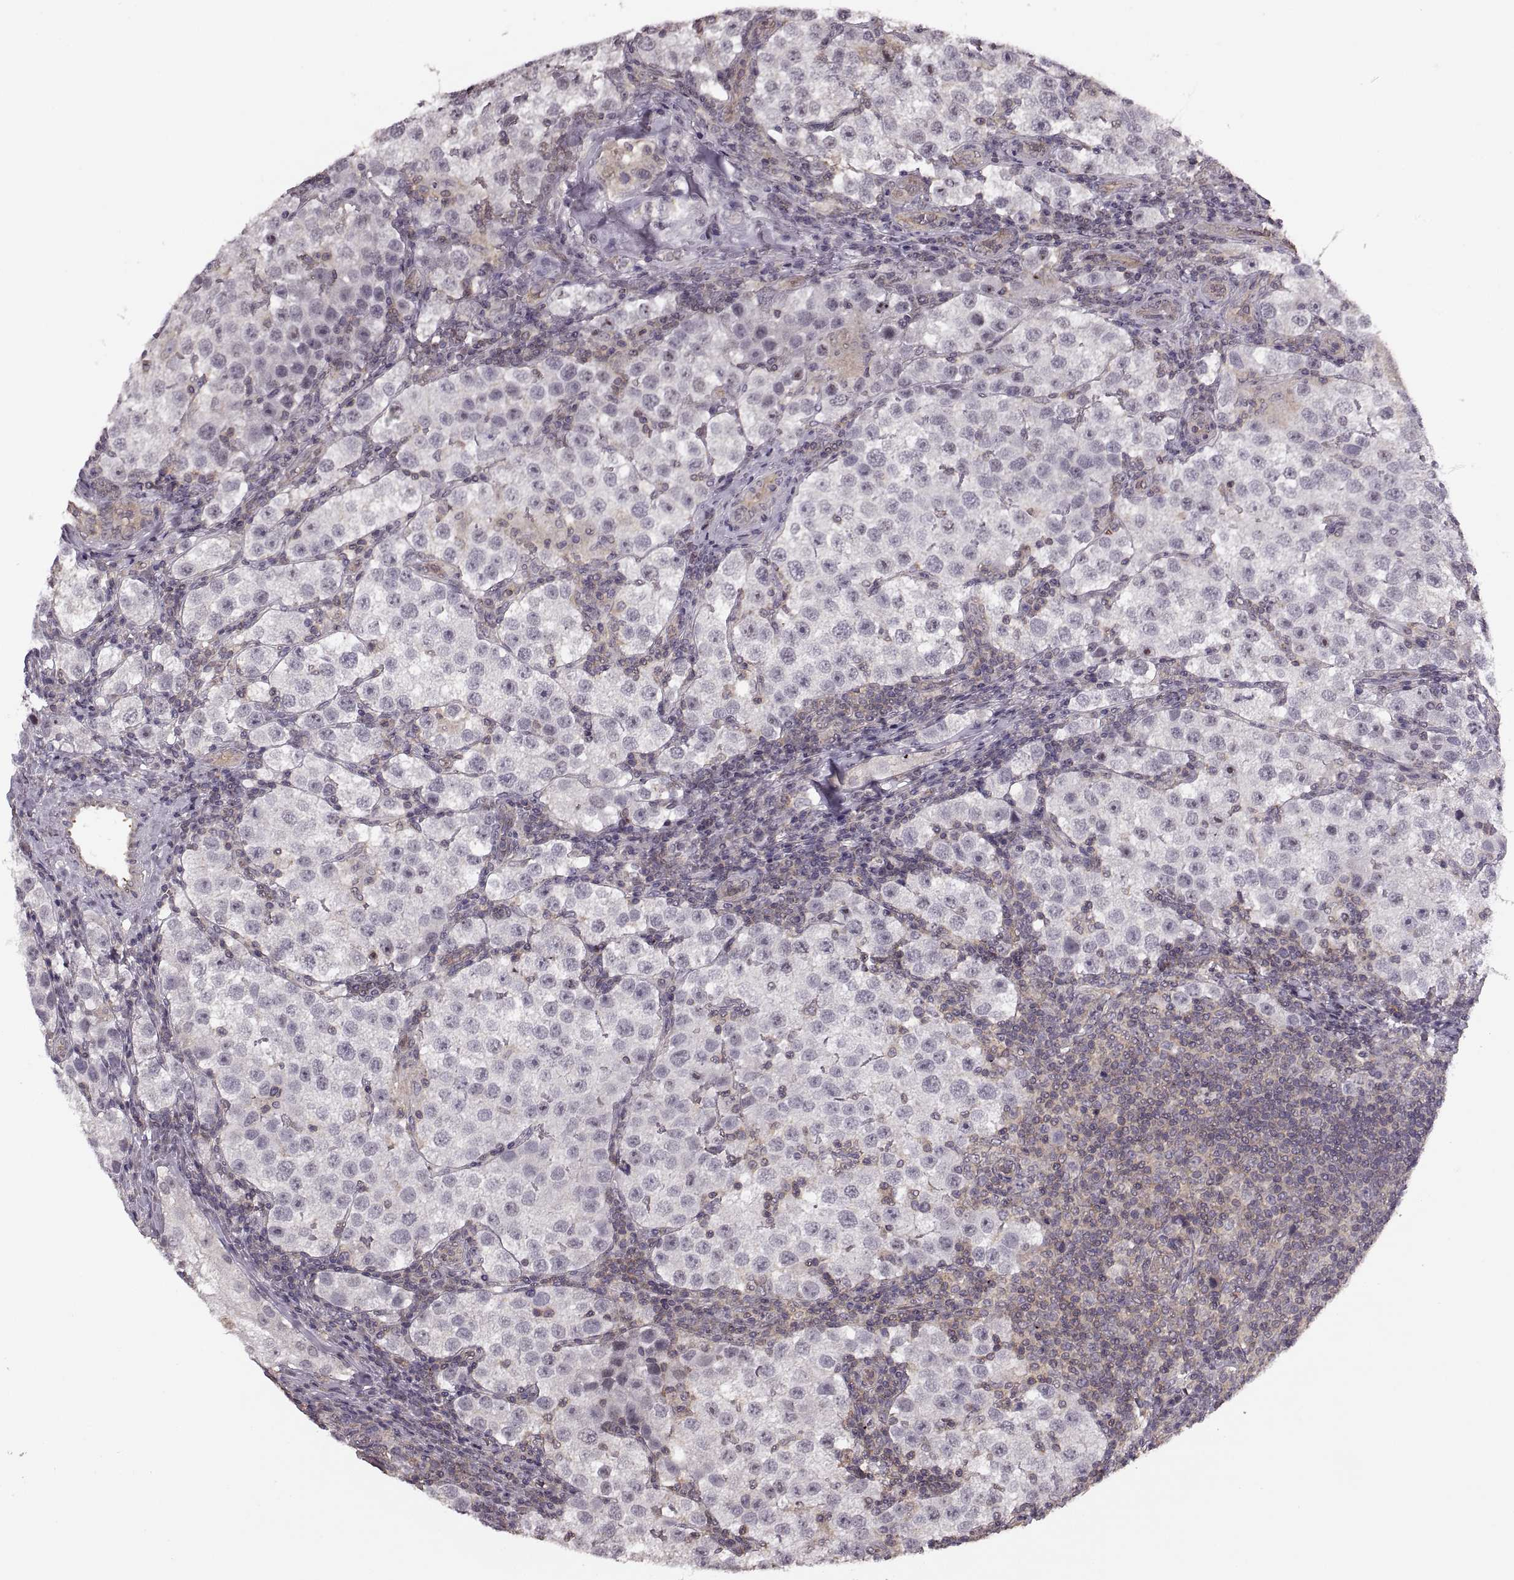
{"staining": {"intensity": "negative", "quantity": "none", "location": "none"}, "tissue": "testis cancer", "cell_type": "Tumor cells", "image_type": "cancer", "snomed": [{"axis": "morphology", "description": "Seminoma, NOS"}, {"axis": "topography", "description": "Testis"}], "caption": "DAB immunohistochemical staining of human testis seminoma exhibits no significant positivity in tumor cells.", "gene": "LUZP2", "patient": {"sex": "male", "age": 37}}